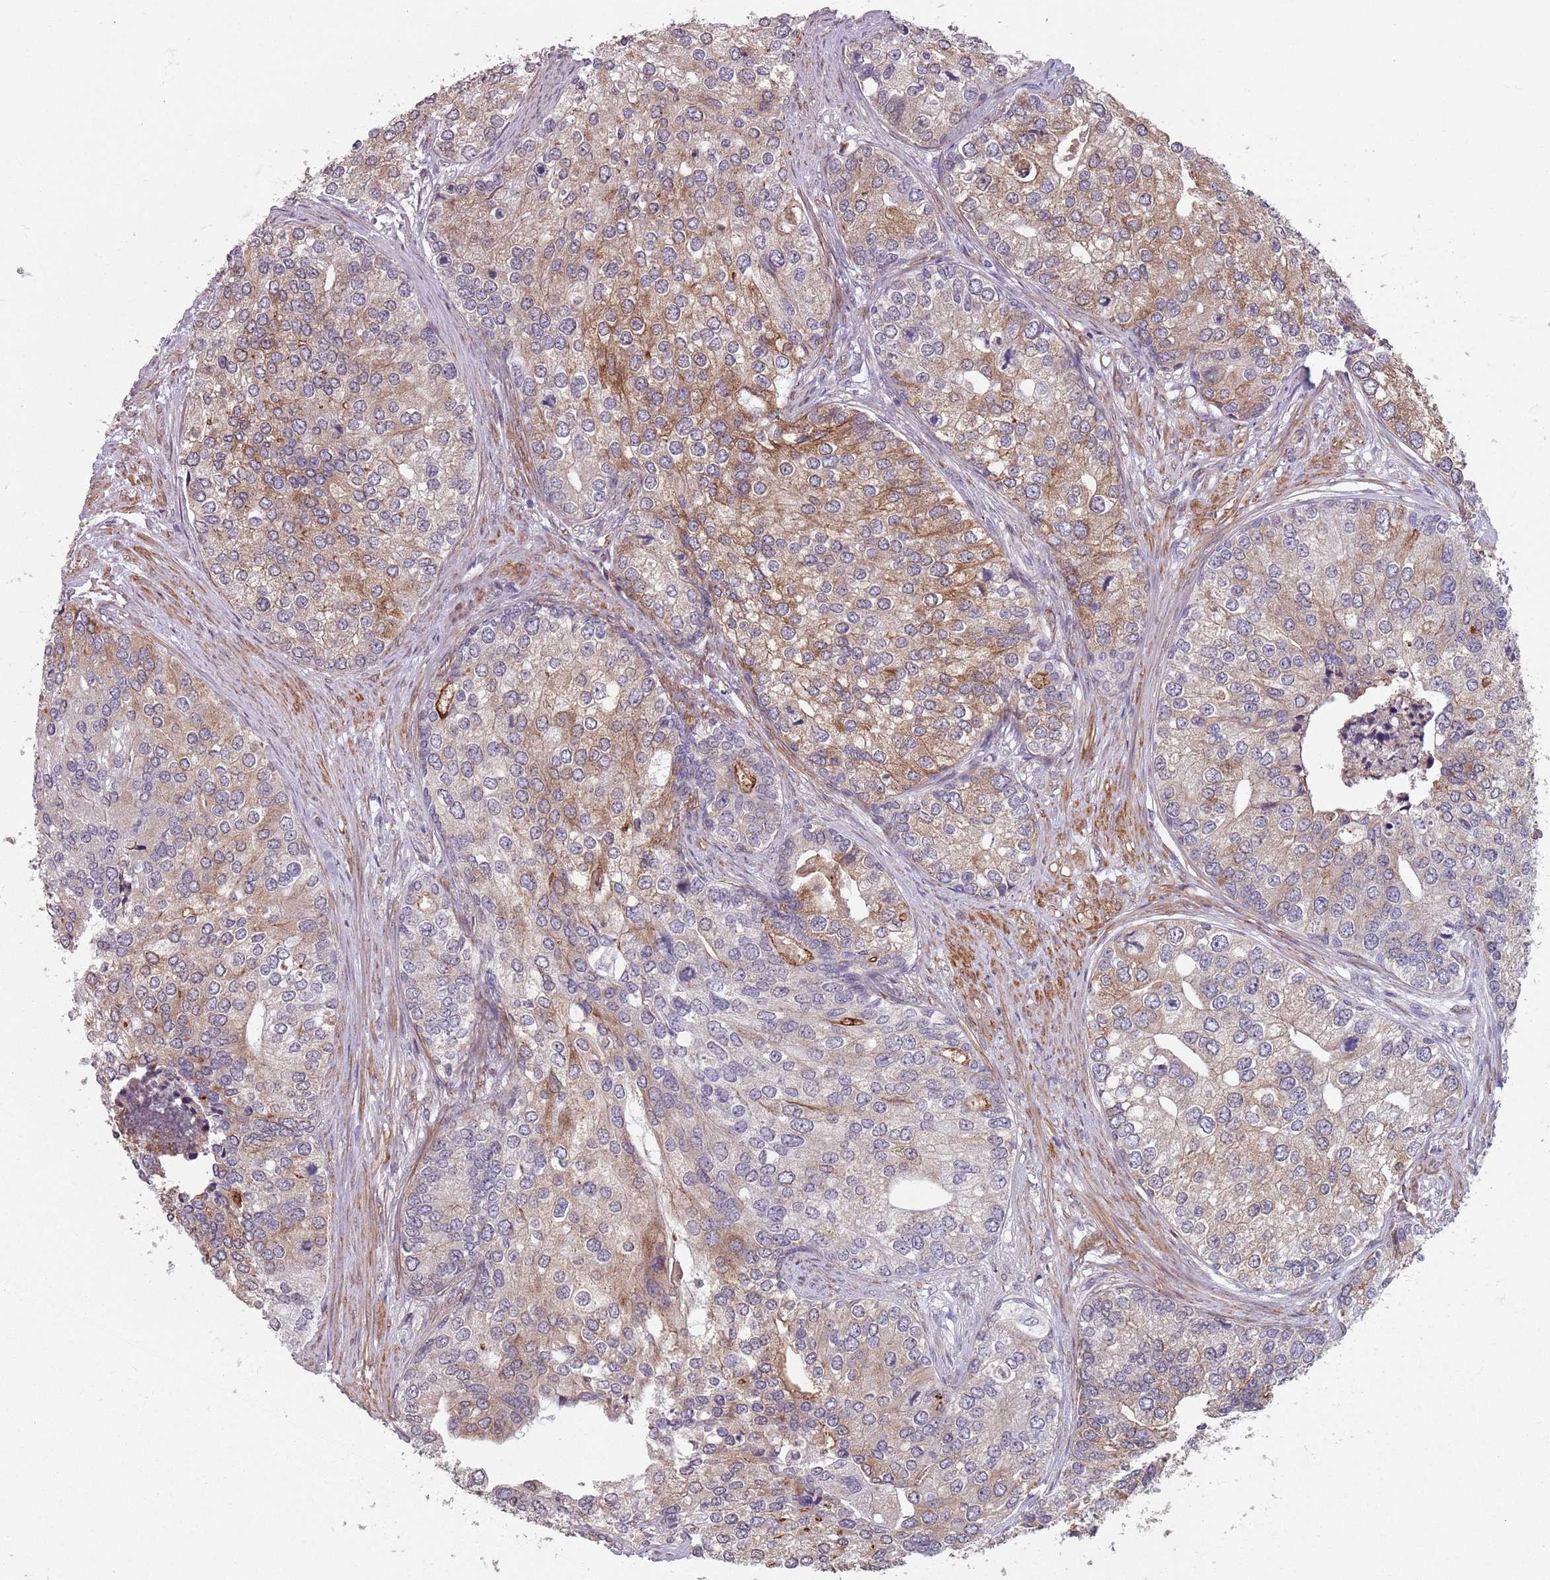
{"staining": {"intensity": "moderate", "quantity": "<25%", "location": "cytoplasmic/membranous"}, "tissue": "prostate cancer", "cell_type": "Tumor cells", "image_type": "cancer", "snomed": [{"axis": "morphology", "description": "Adenocarcinoma, High grade"}, {"axis": "topography", "description": "Prostate"}], "caption": "Tumor cells reveal low levels of moderate cytoplasmic/membranous staining in approximately <25% of cells in prostate cancer.", "gene": "TMC4", "patient": {"sex": "male", "age": 62}}